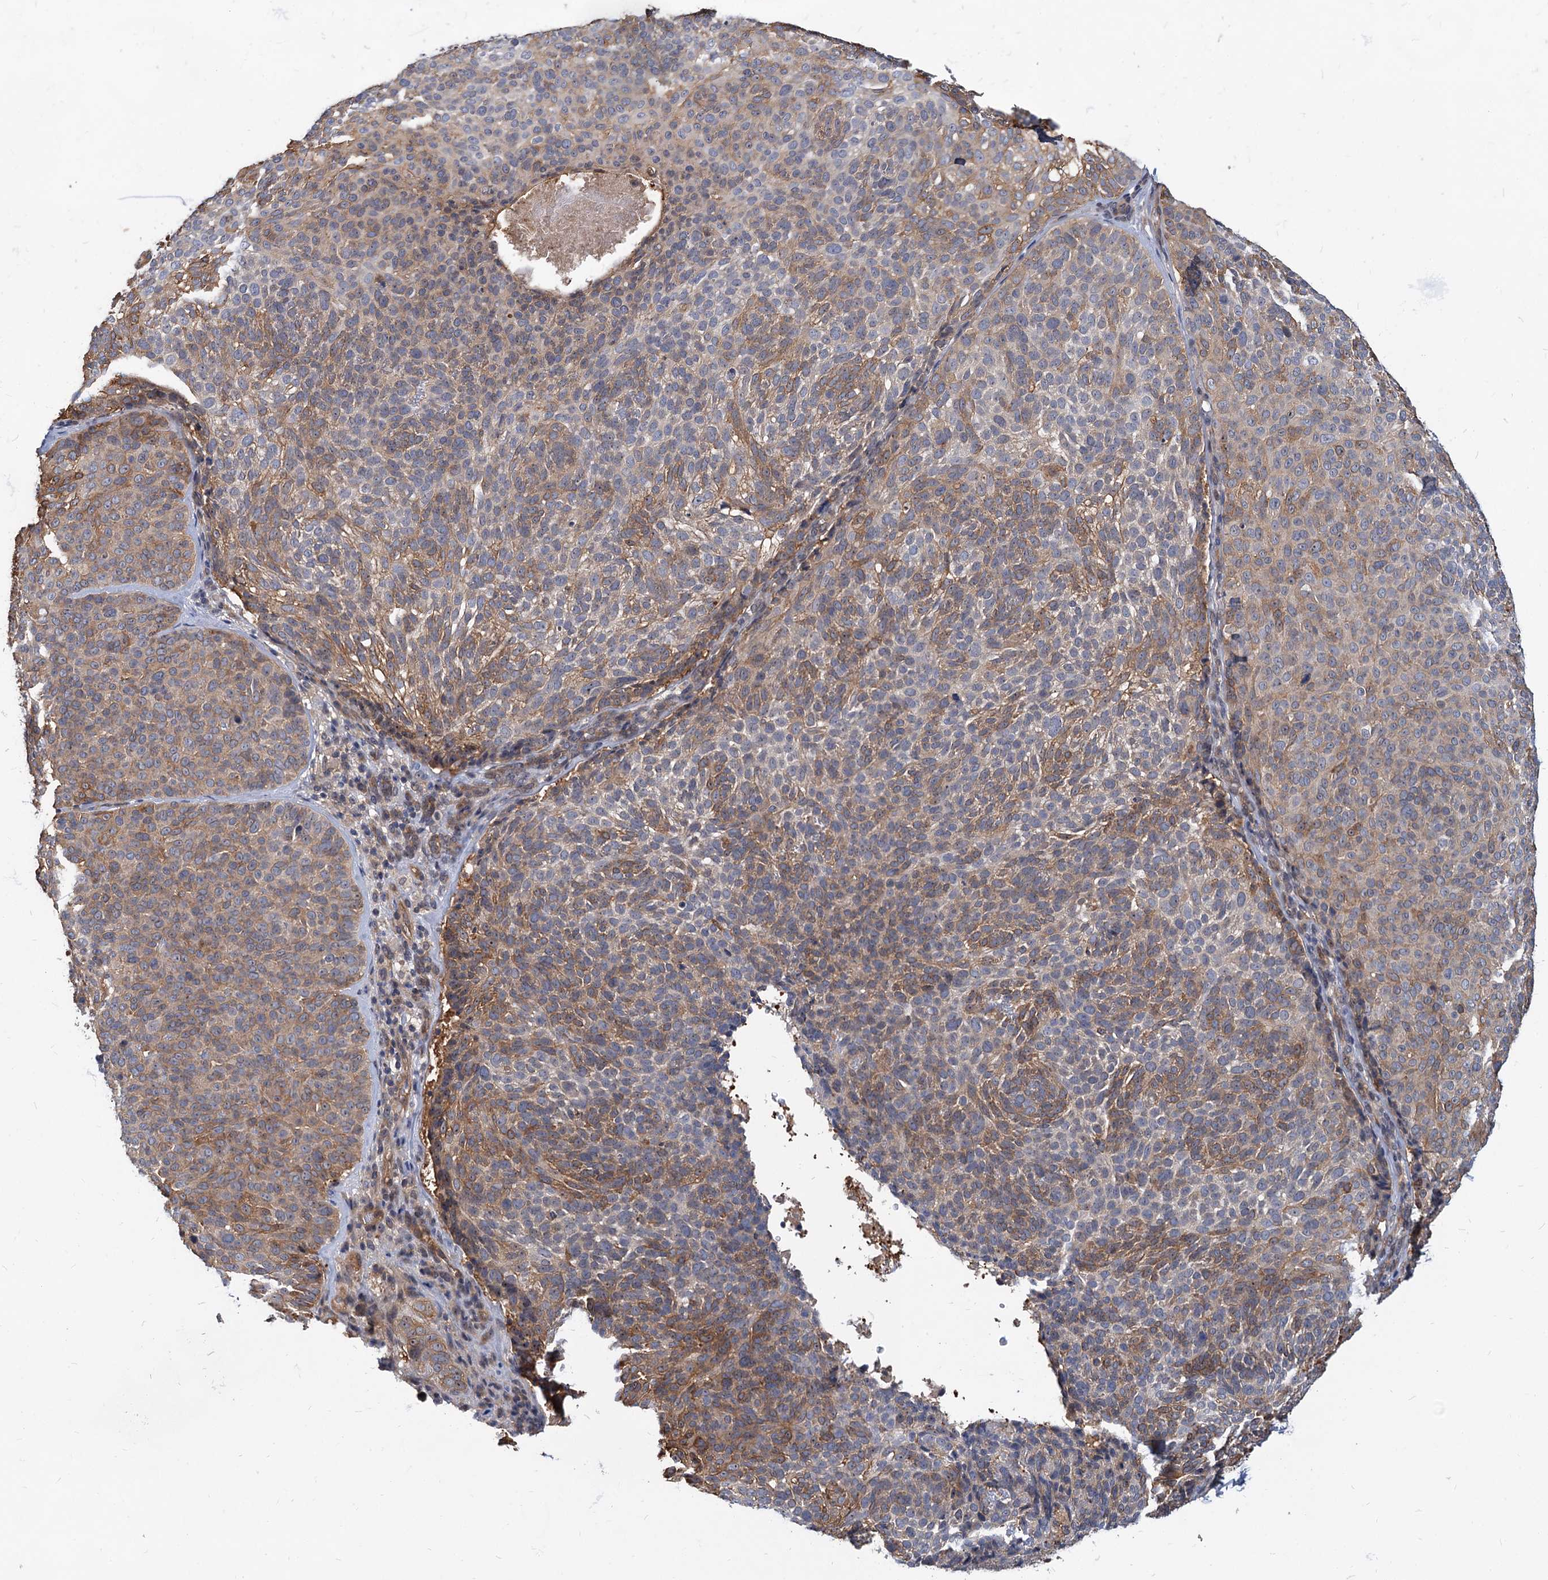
{"staining": {"intensity": "moderate", "quantity": "25%-75%", "location": "cytoplasmic/membranous"}, "tissue": "skin cancer", "cell_type": "Tumor cells", "image_type": "cancer", "snomed": [{"axis": "morphology", "description": "Basal cell carcinoma"}, {"axis": "topography", "description": "Skin"}], "caption": "Basal cell carcinoma (skin) tissue demonstrates moderate cytoplasmic/membranous expression in approximately 25%-75% of tumor cells, visualized by immunohistochemistry.", "gene": "SNX15", "patient": {"sex": "male", "age": 85}}